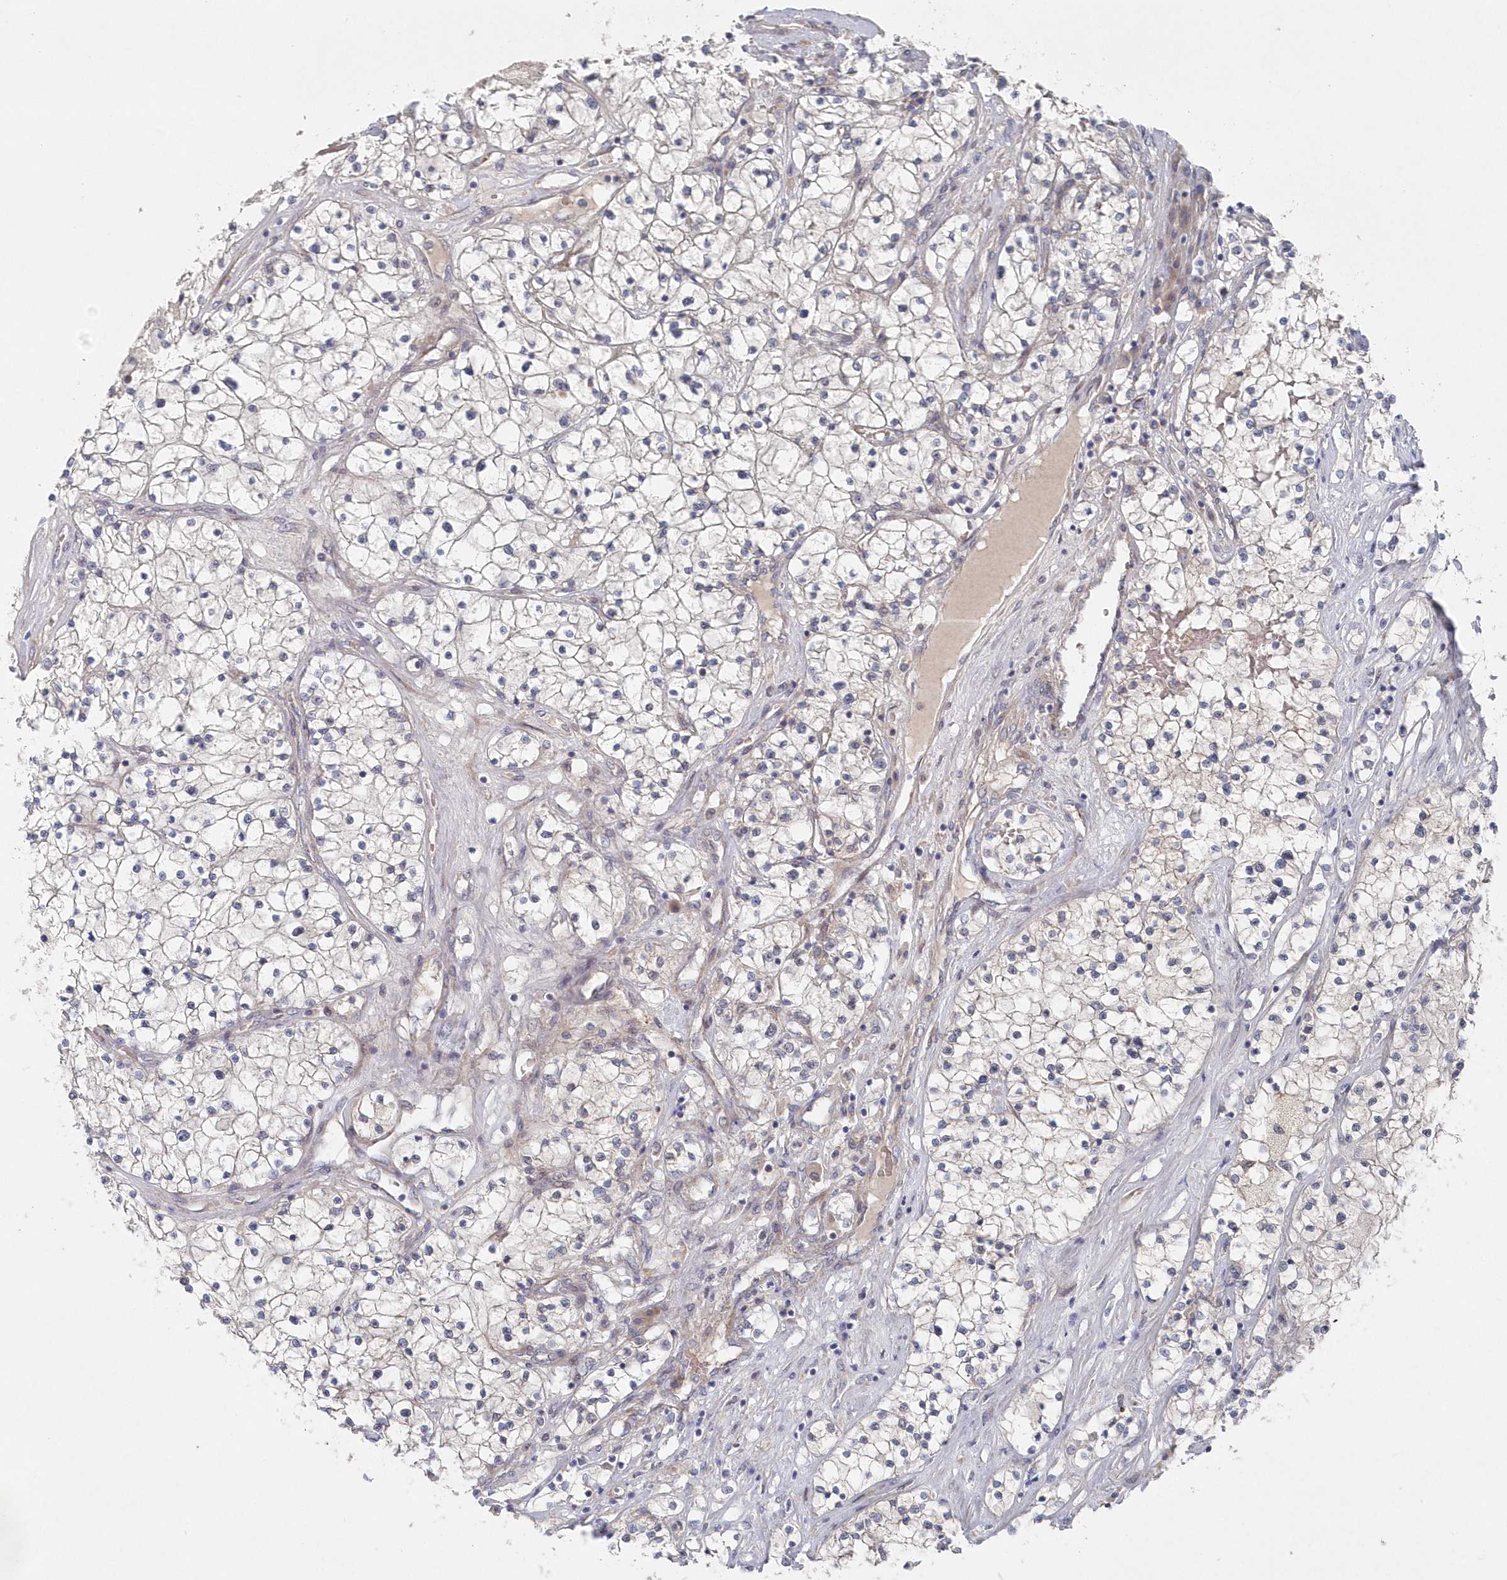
{"staining": {"intensity": "negative", "quantity": "none", "location": "none"}, "tissue": "renal cancer", "cell_type": "Tumor cells", "image_type": "cancer", "snomed": [{"axis": "morphology", "description": "Normal tissue, NOS"}, {"axis": "morphology", "description": "Adenocarcinoma, NOS"}, {"axis": "topography", "description": "Kidney"}], "caption": "Immunohistochemistry (IHC) photomicrograph of neoplastic tissue: human renal adenocarcinoma stained with DAB exhibits no significant protein staining in tumor cells. The staining is performed using DAB brown chromogen with nuclei counter-stained in using hematoxylin.", "gene": "KIAA1586", "patient": {"sex": "male", "age": 68}}